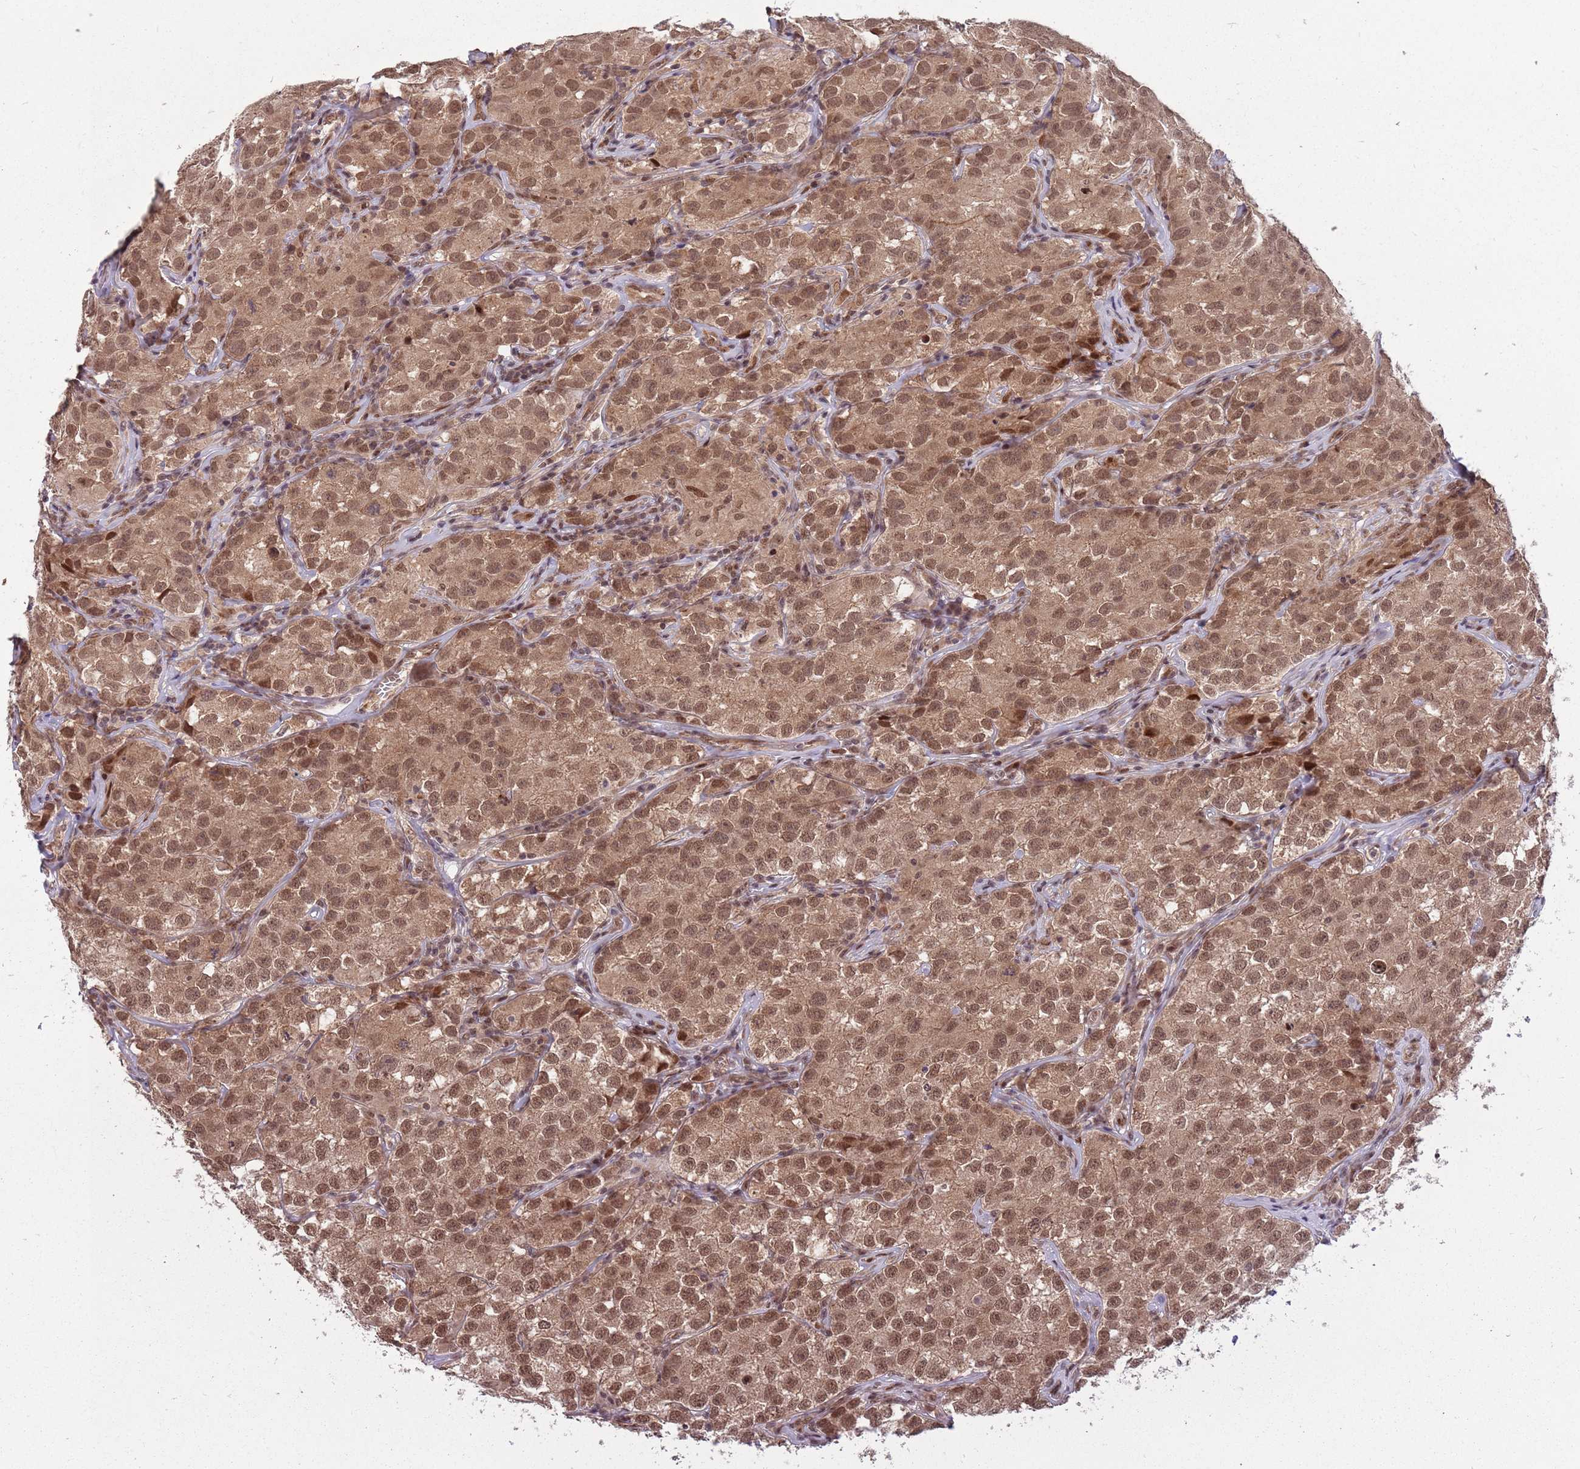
{"staining": {"intensity": "moderate", "quantity": ">75%", "location": "cytoplasmic/membranous,nuclear"}, "tissue": "testis cancer", "cell_type": "Tumor cells", "image_type": "cancer", "snomed": [{"axis": "morphology", "description": "Seminoma, NOS"}, {"axis": "morphology", "description": "Carcinoma, Embryonal, NOS"}, {"axis": "topography", "description": "Testis"}], "caption": "Tumor cells reveal medium levels of moderate cytoplasmic/membranous and nuclear positivity in approximately >75% of cells in seminoma (testis).", "gene": "ADAMTS3", "patient": {"sex": "male", "age": 43}}